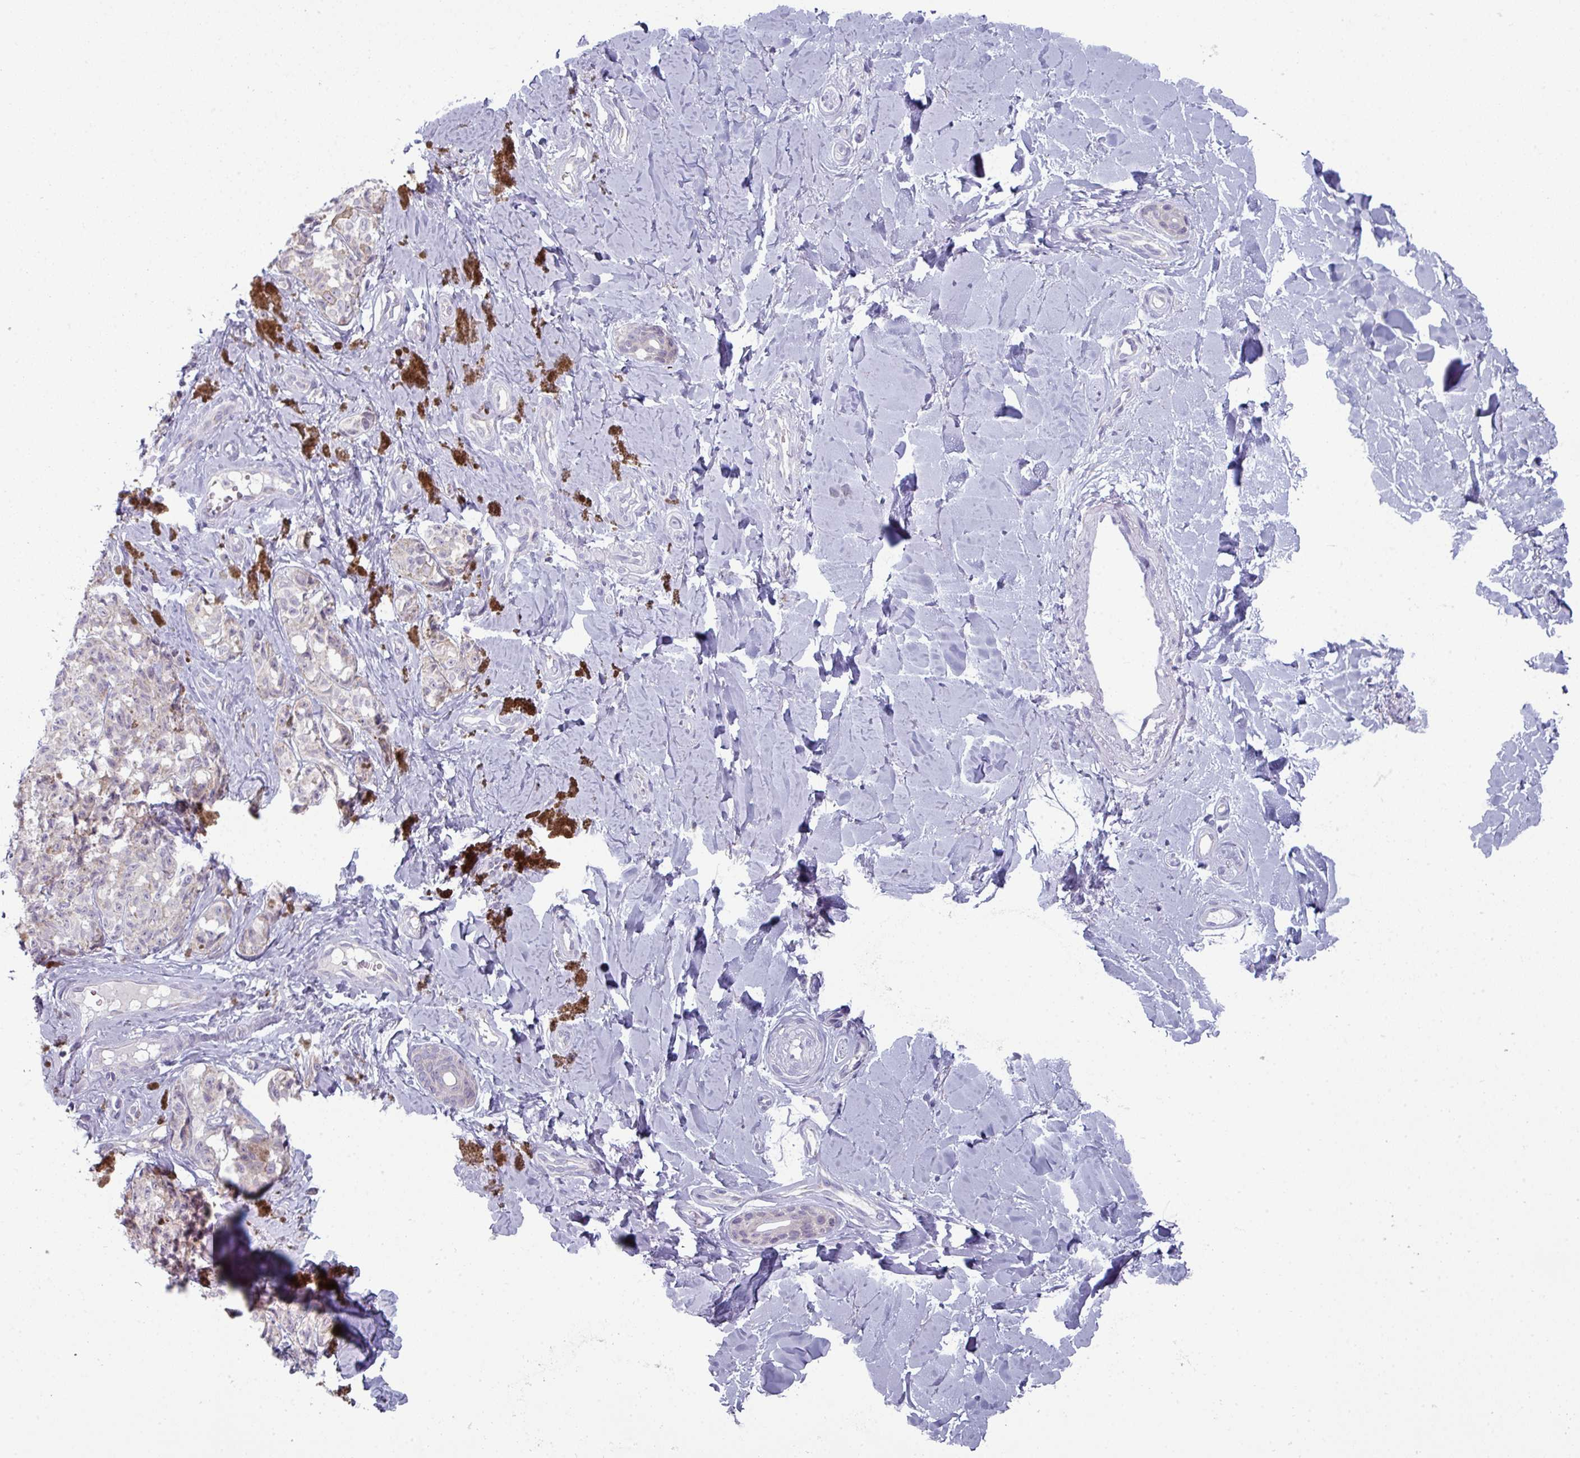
{"staining": {"intensity": "negative", "quantity": "none", "location": "none"}, "tissue": "melanoma", "cell_type": "Tumor cells", "image_type": "cancer", "snomed": [{"axis": "morphology", "description": "Malignant melanoma, NOS"}, {"axis": "topography", "description": "Skin"}], "caption": "Tumor cells are negative for protein expression in human melanoma.", "gene": "ZNF615", "patient": {"sex": "female", "age": 65}}